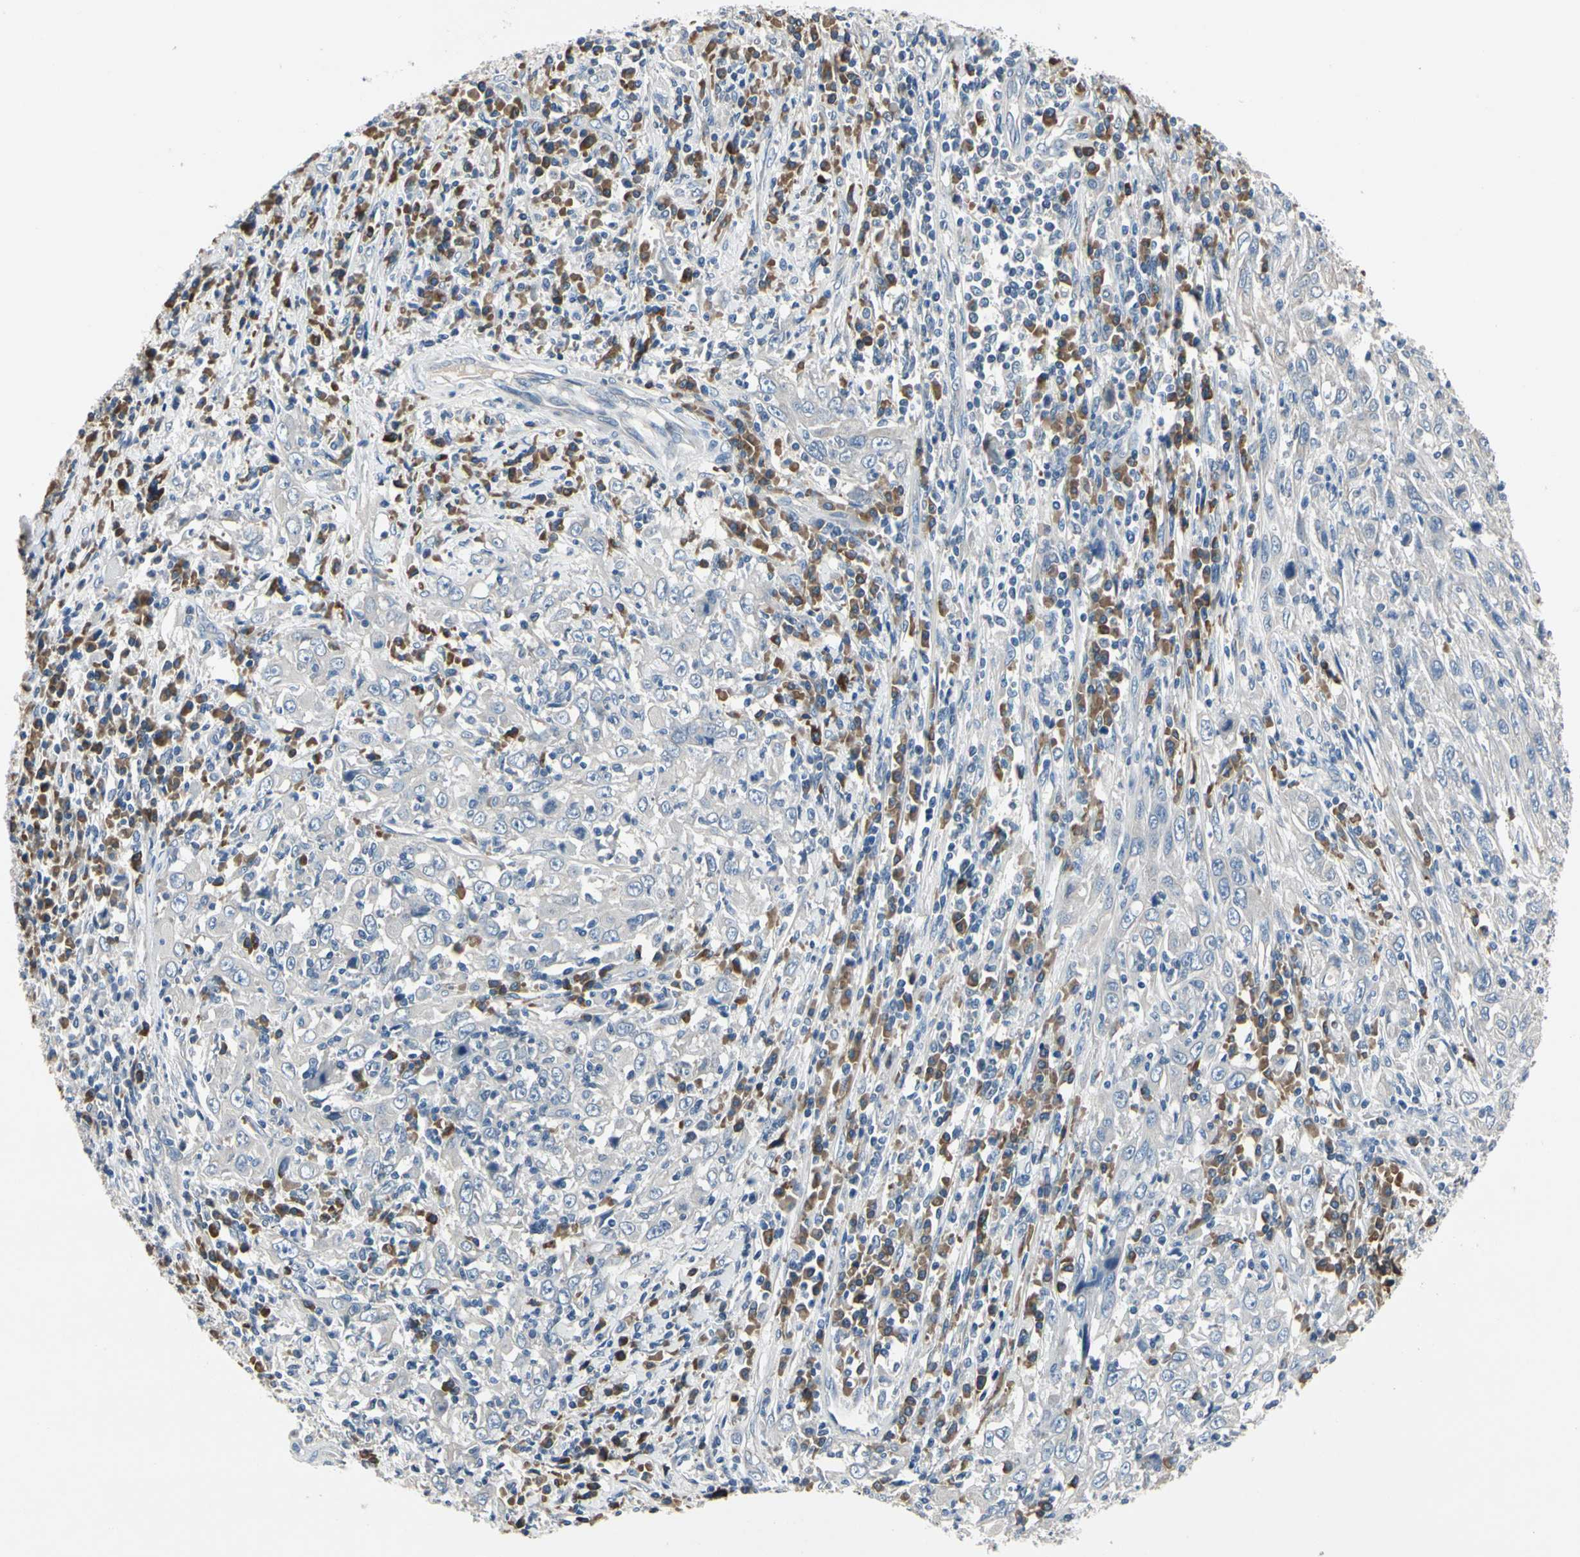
{"staining": {"intensity": "negative", "quantity": "none", "location": "none"}, "tissue": "cervical cancer", "cell_type": "Tumor cells", "image_type": "cancer", "snomed": [{"axis": "morphology", "description": "Squamous cell carcinoma, NOS"}, {"axis": "topography", "description": "Cervix"}], "caption": "There is no significant staining in tumor cells of cervical cancer.", "gene": "SELENOK", "patient": {"sex": "female", "age": 46}}